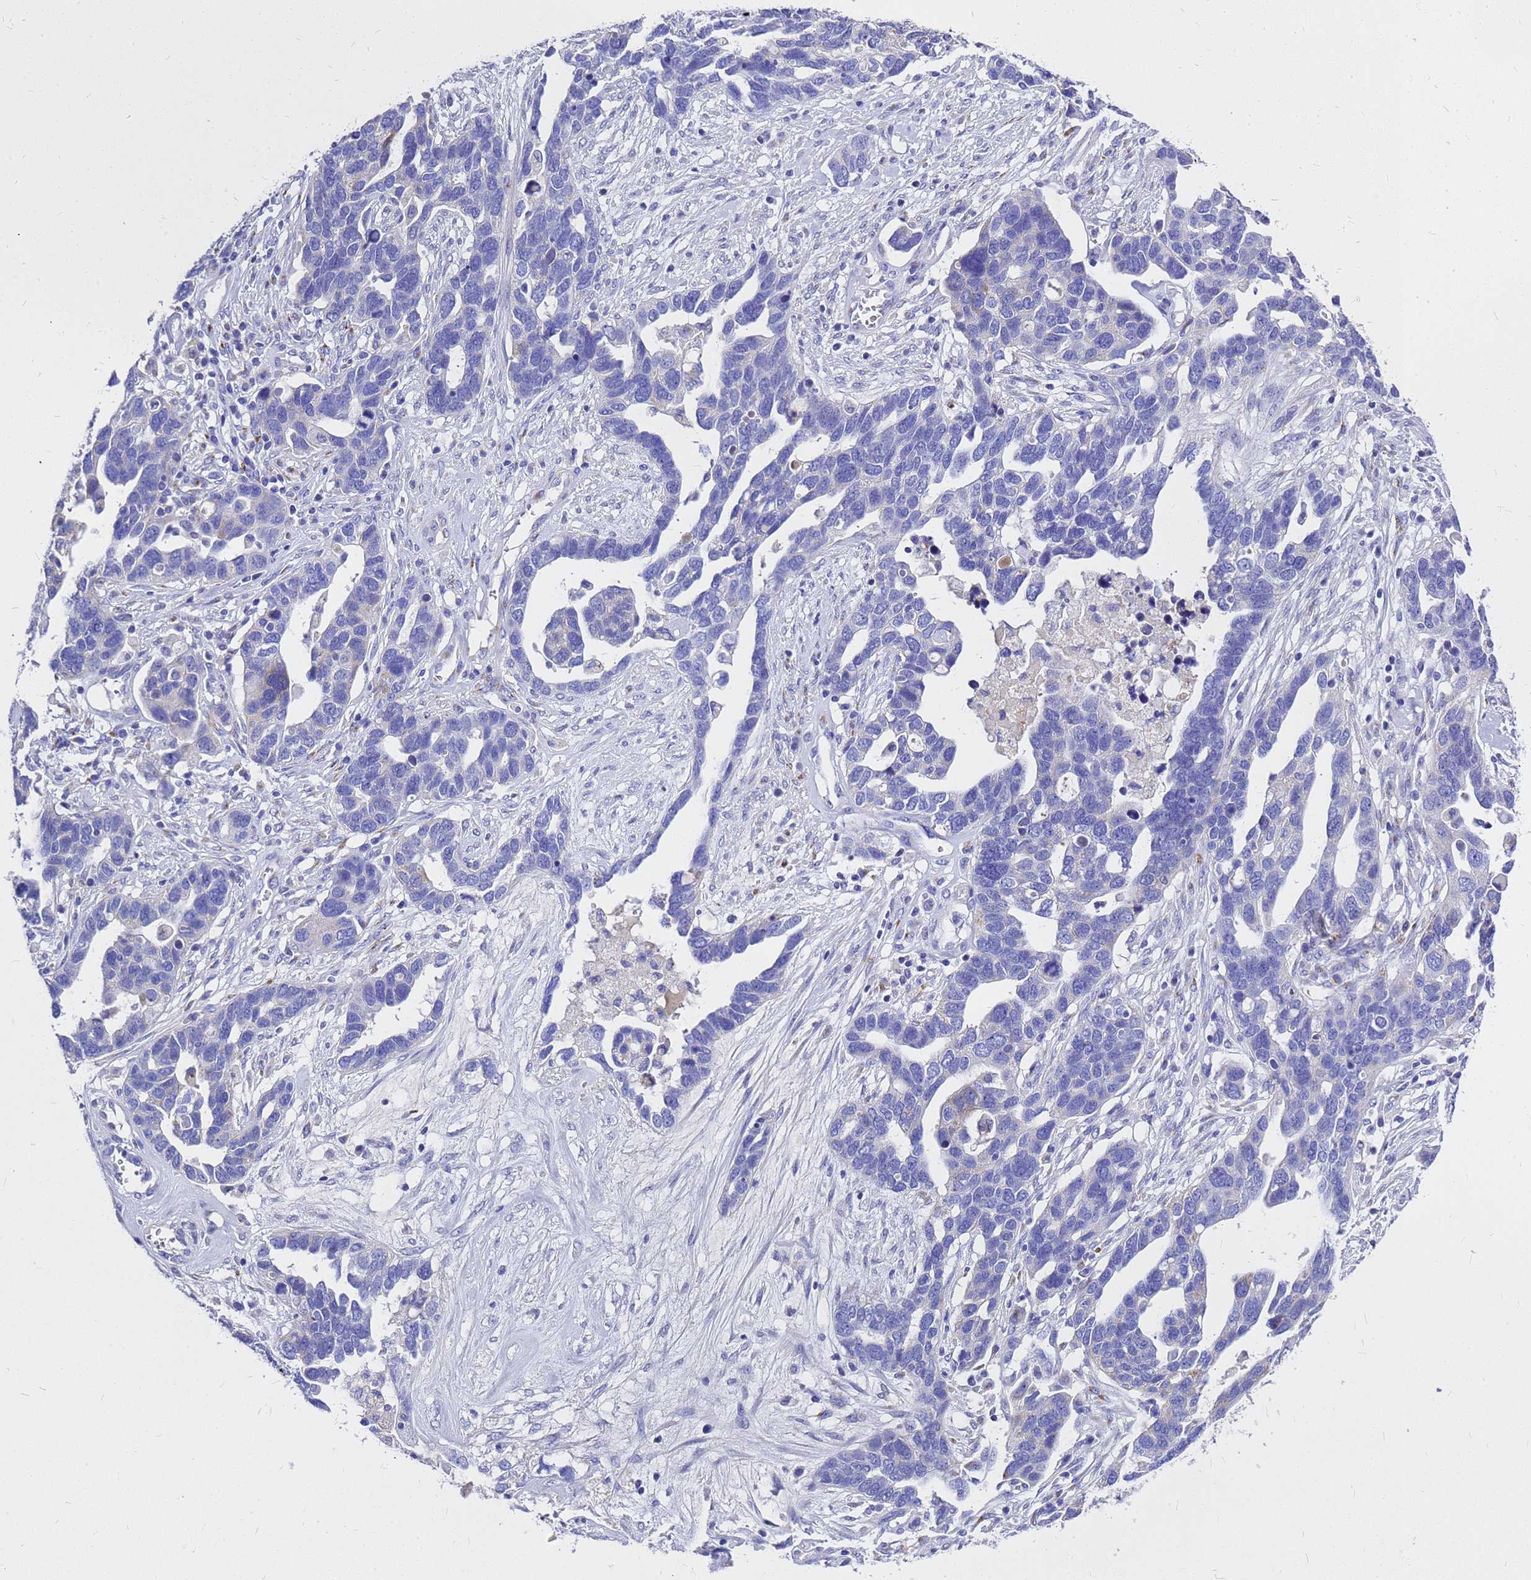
{"staining": {"intensity": "negative", "quantity": "none", "location": "none"}, "tissue": "ovarian cancer", "cell_type": "Tumor cells", "image_type": "cancer", "snomed": [{"axis": "morphology", "description": "Cystadenocarcinoma, serous, NOS"}, {"axis": "topography", "description": "Ovary"}], "caption": "High power microscopy image of an immunohistochemistry (IHC) photomicrograph of ovarian serous cystadenocarcinoma, revealing no significant expression in tumor cells. Brightfield microscopy of immunohistochemistry (IHC) stained with DAB (3,3'-diaminobenzidine) (brown) and hematoxylin (blue), captured at high magnification.", "gene": "OR52E2", "patient": {"sex": "female", "age": 54}}